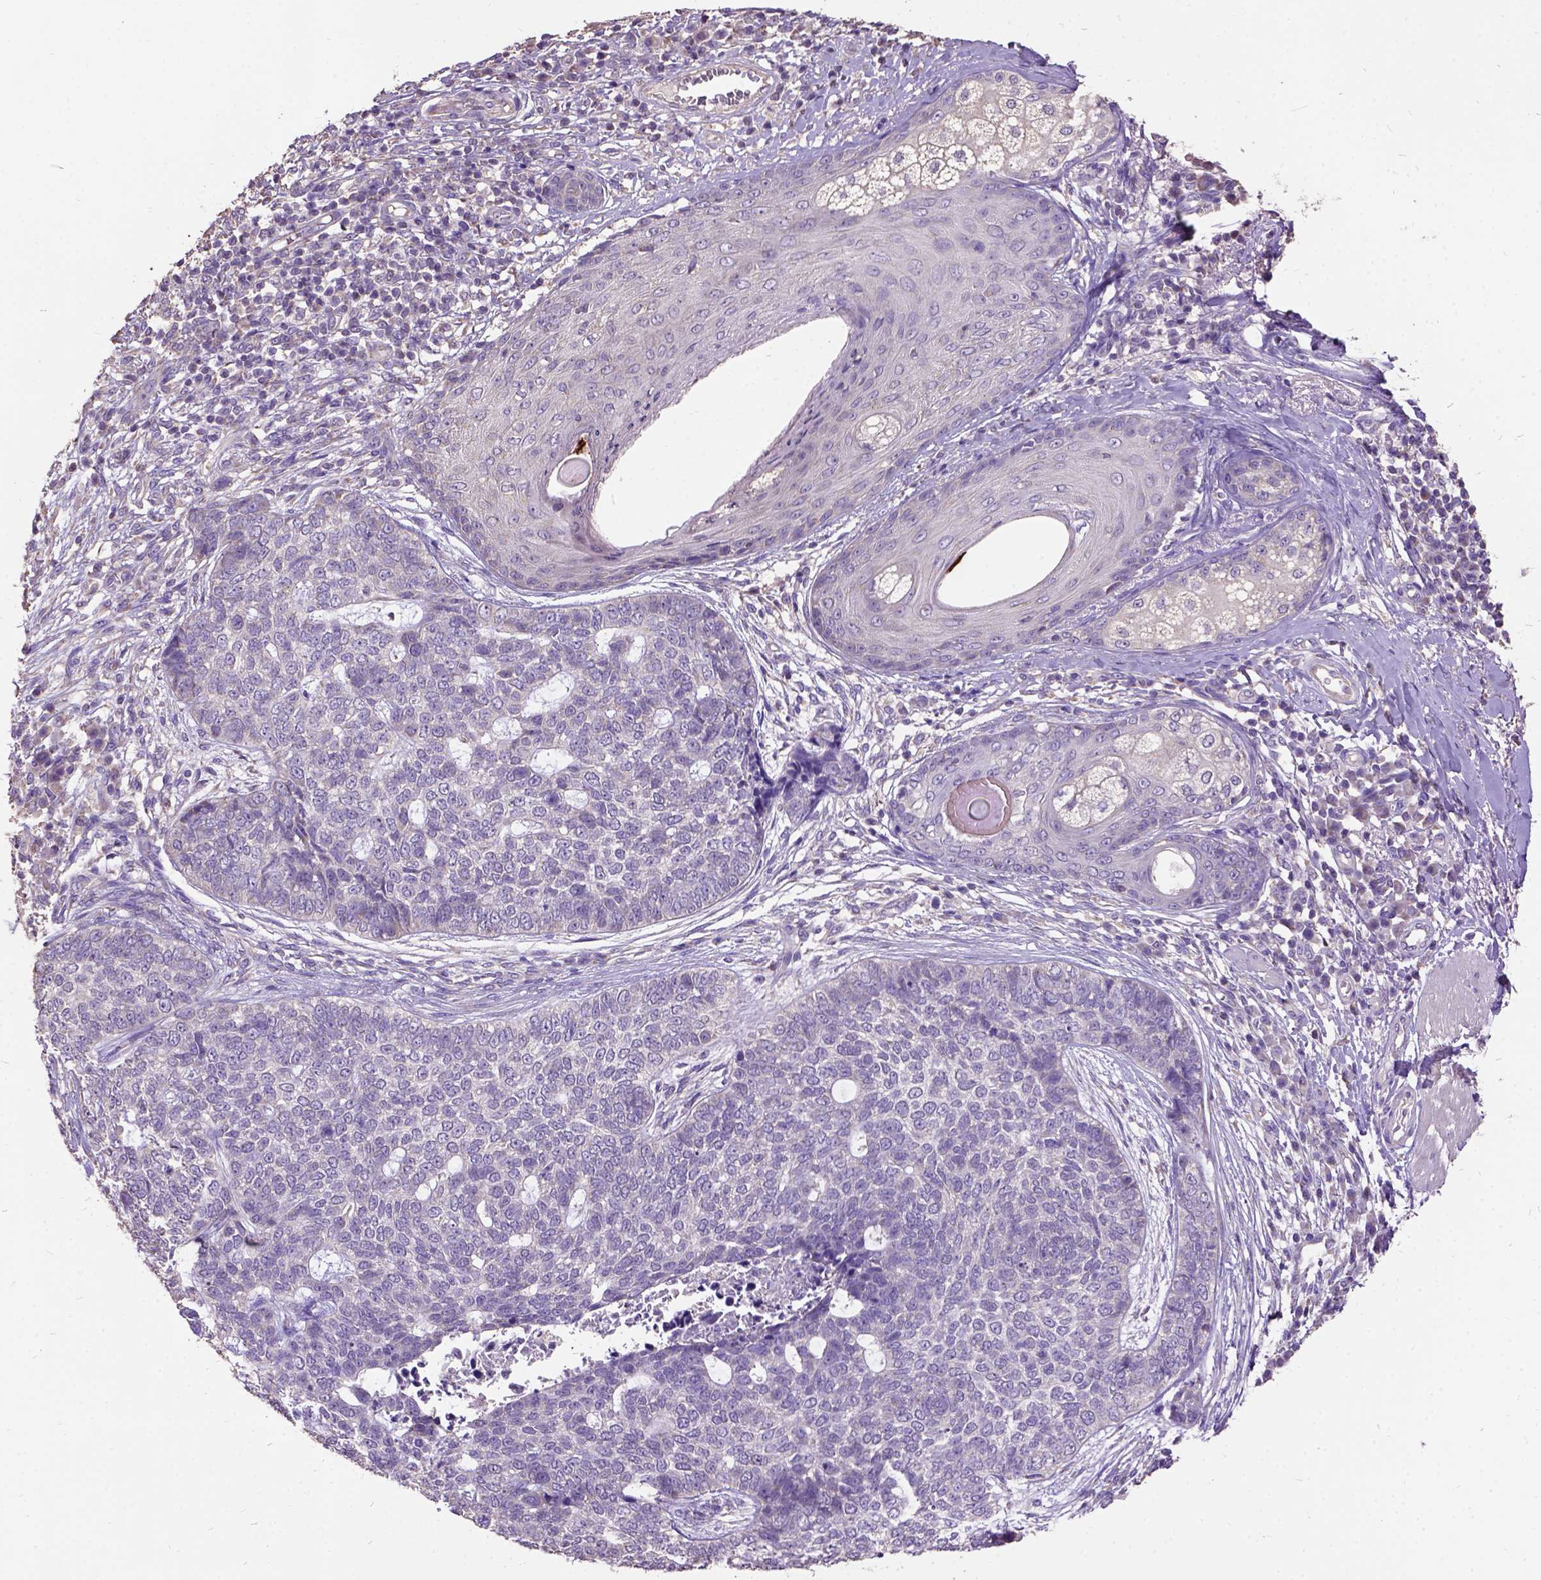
{"staining": {"intensity": "negative", "quantity": "none", "location": "none"}, "tissue": "skin cancer", "cell_type": "Tumor cells", "image_type": "cancer", "snomed": [{"axis": "morphology", "description": "Basal cell carcinoma"}, {"axis": "topography", "description": "Skin"}], "caption": "The histopathology image displays no staining of tumor cells in basal cell carcinoma (skin). (DAB (3,3'-diaminobenzidine) IHC visualized using brightfield microscopy, high magnification).", "gene": "DQX1", "patient": {"sex": "female", "age": 69}}